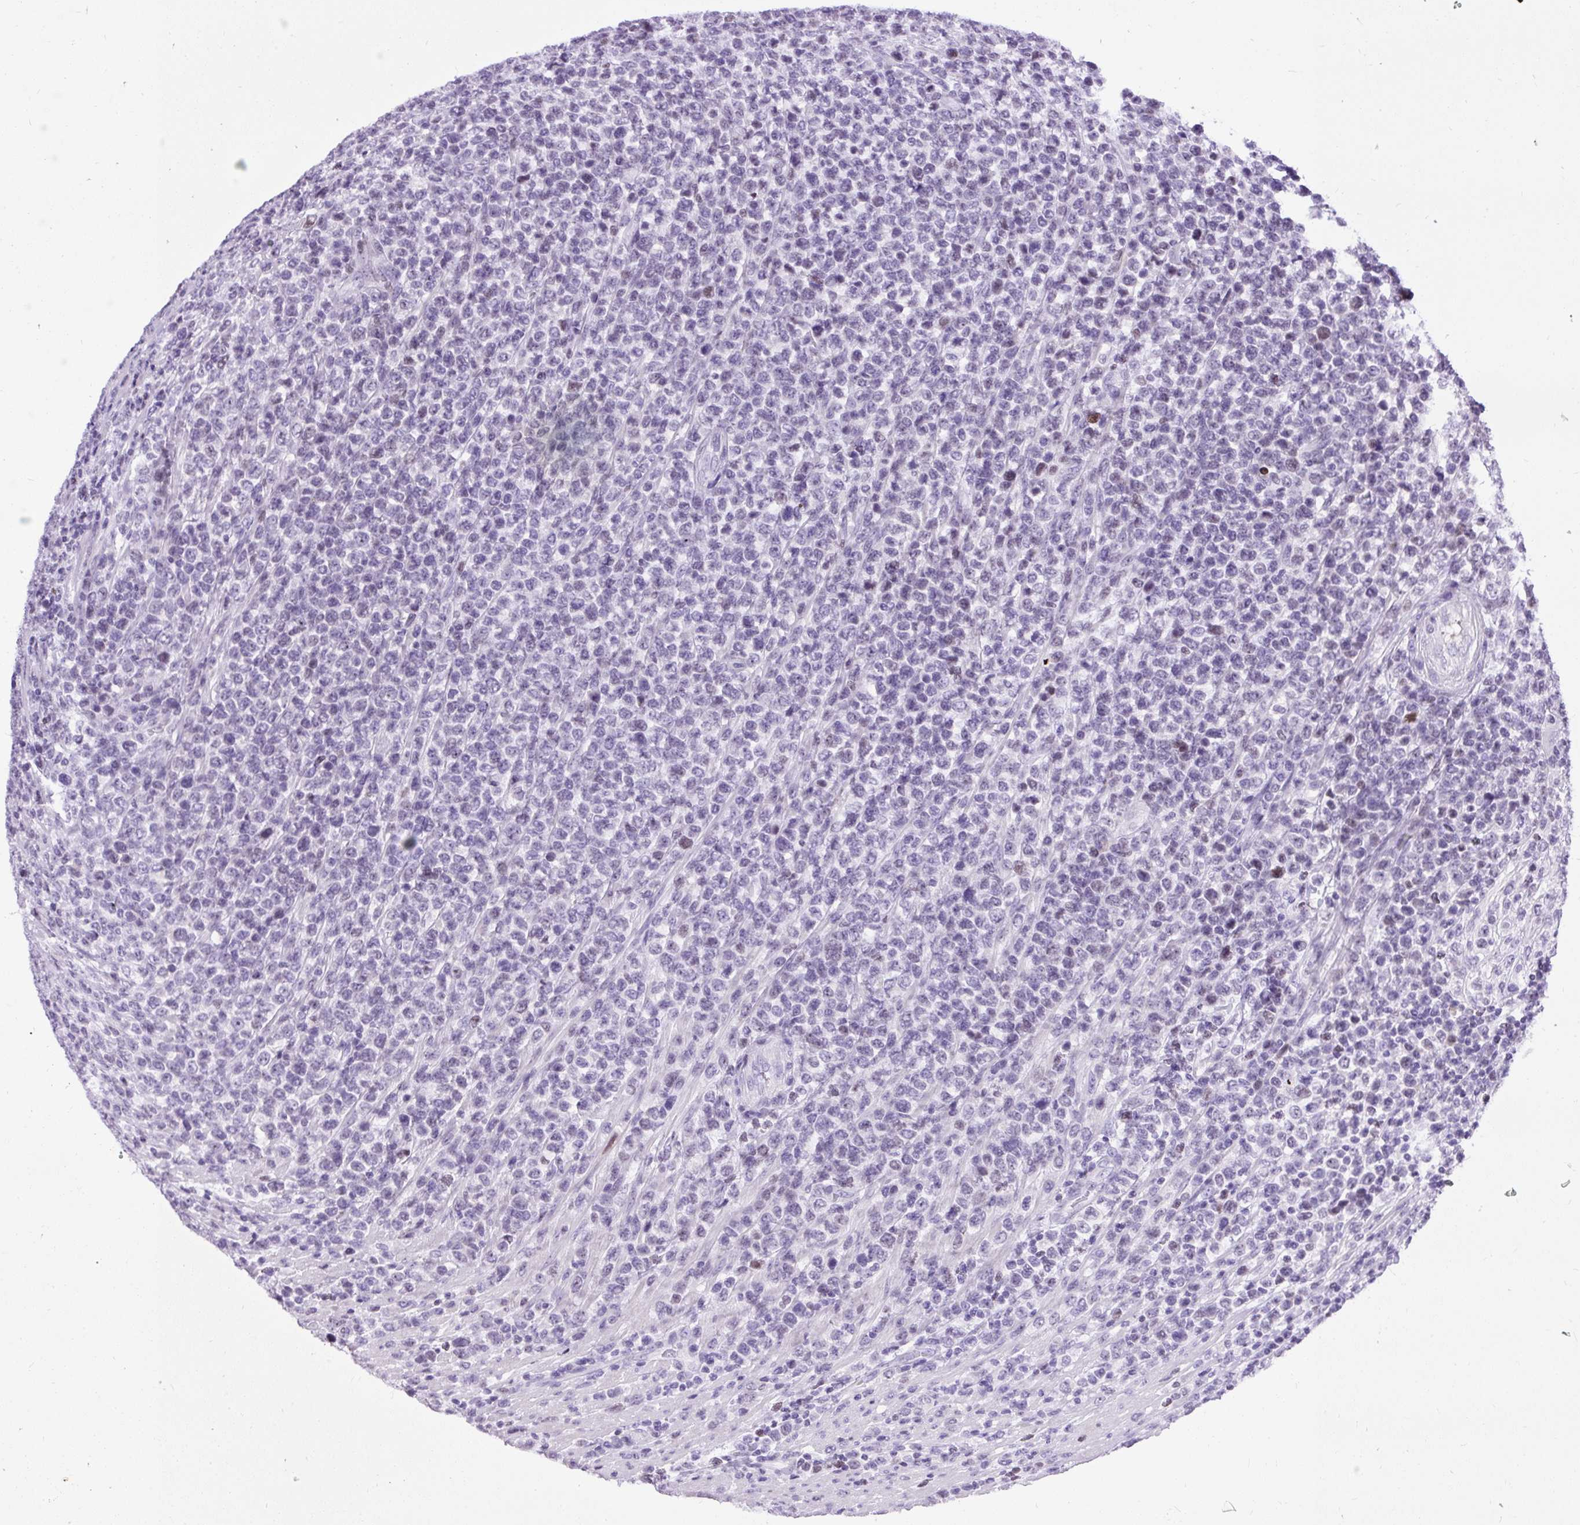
{"staining": {"intensity": "negative", "quantity": "none", "location": "none"}, "tissue": "lymphoma", "cell_type": "Tumor cells", "image_type": "cancer", "snomed": [{"axis": "morphology", "description": "Malignant lymphoma, non-Hodgkin's type, High grade"}, {"axis": "topography", "description": "Soft tissue"}], "caption": "The immunohistochemistry (IHC) image has no significant staining in tumor cells of lymphoma tissue.", "gene": "SPC24", "patient": {"sex": "female", "age": 56}}